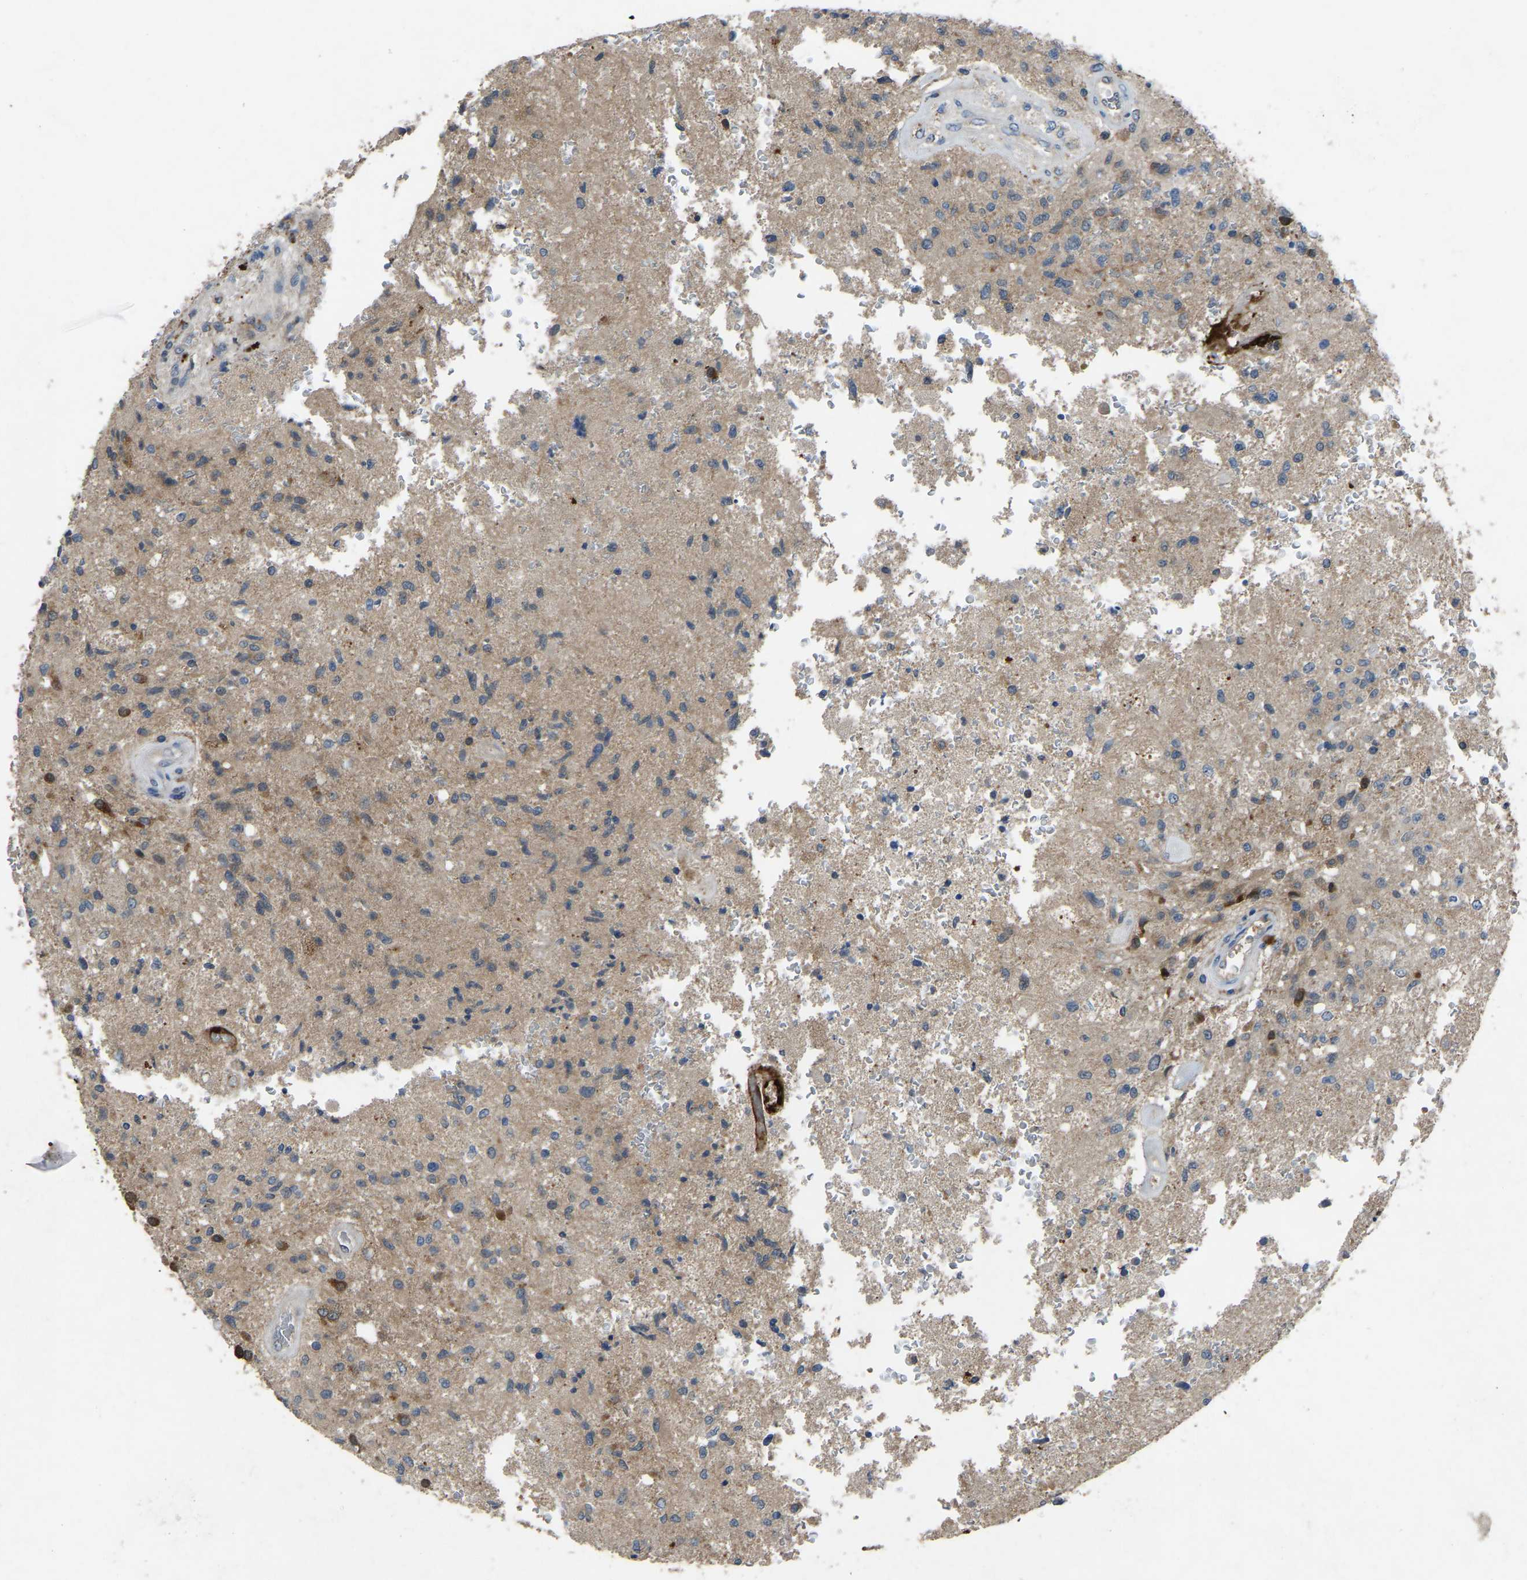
{"staining": {"intensity": "weak", "quantity": "<25%", "location": "cytoplasmic/membranous"}, "tissue": "glioma", "cell_type": "Tumor cells", "image_type": "cancer", "snomed": [{"axis": "morphology", "description": "Normal tissue, NOS"}, {"axis": "morphology", "description": "Glioma, malignant, High grade"}, {"axis": "topography", "description": "Cerebral cortex"}], "caption": "This is a micrograph of immunohistochemistry staining of malignant glioma (high-grade), which shows no staining in tumor cells. The staining was performed using DAB (3,3'-diaminobenzidine) to visualize the protein expression in brown, while the nuclei were stained in blue with hematoxylin (Magnification: 20x).", "gene": "FHIT", "patient": {"sex": "male", "age": 77}}